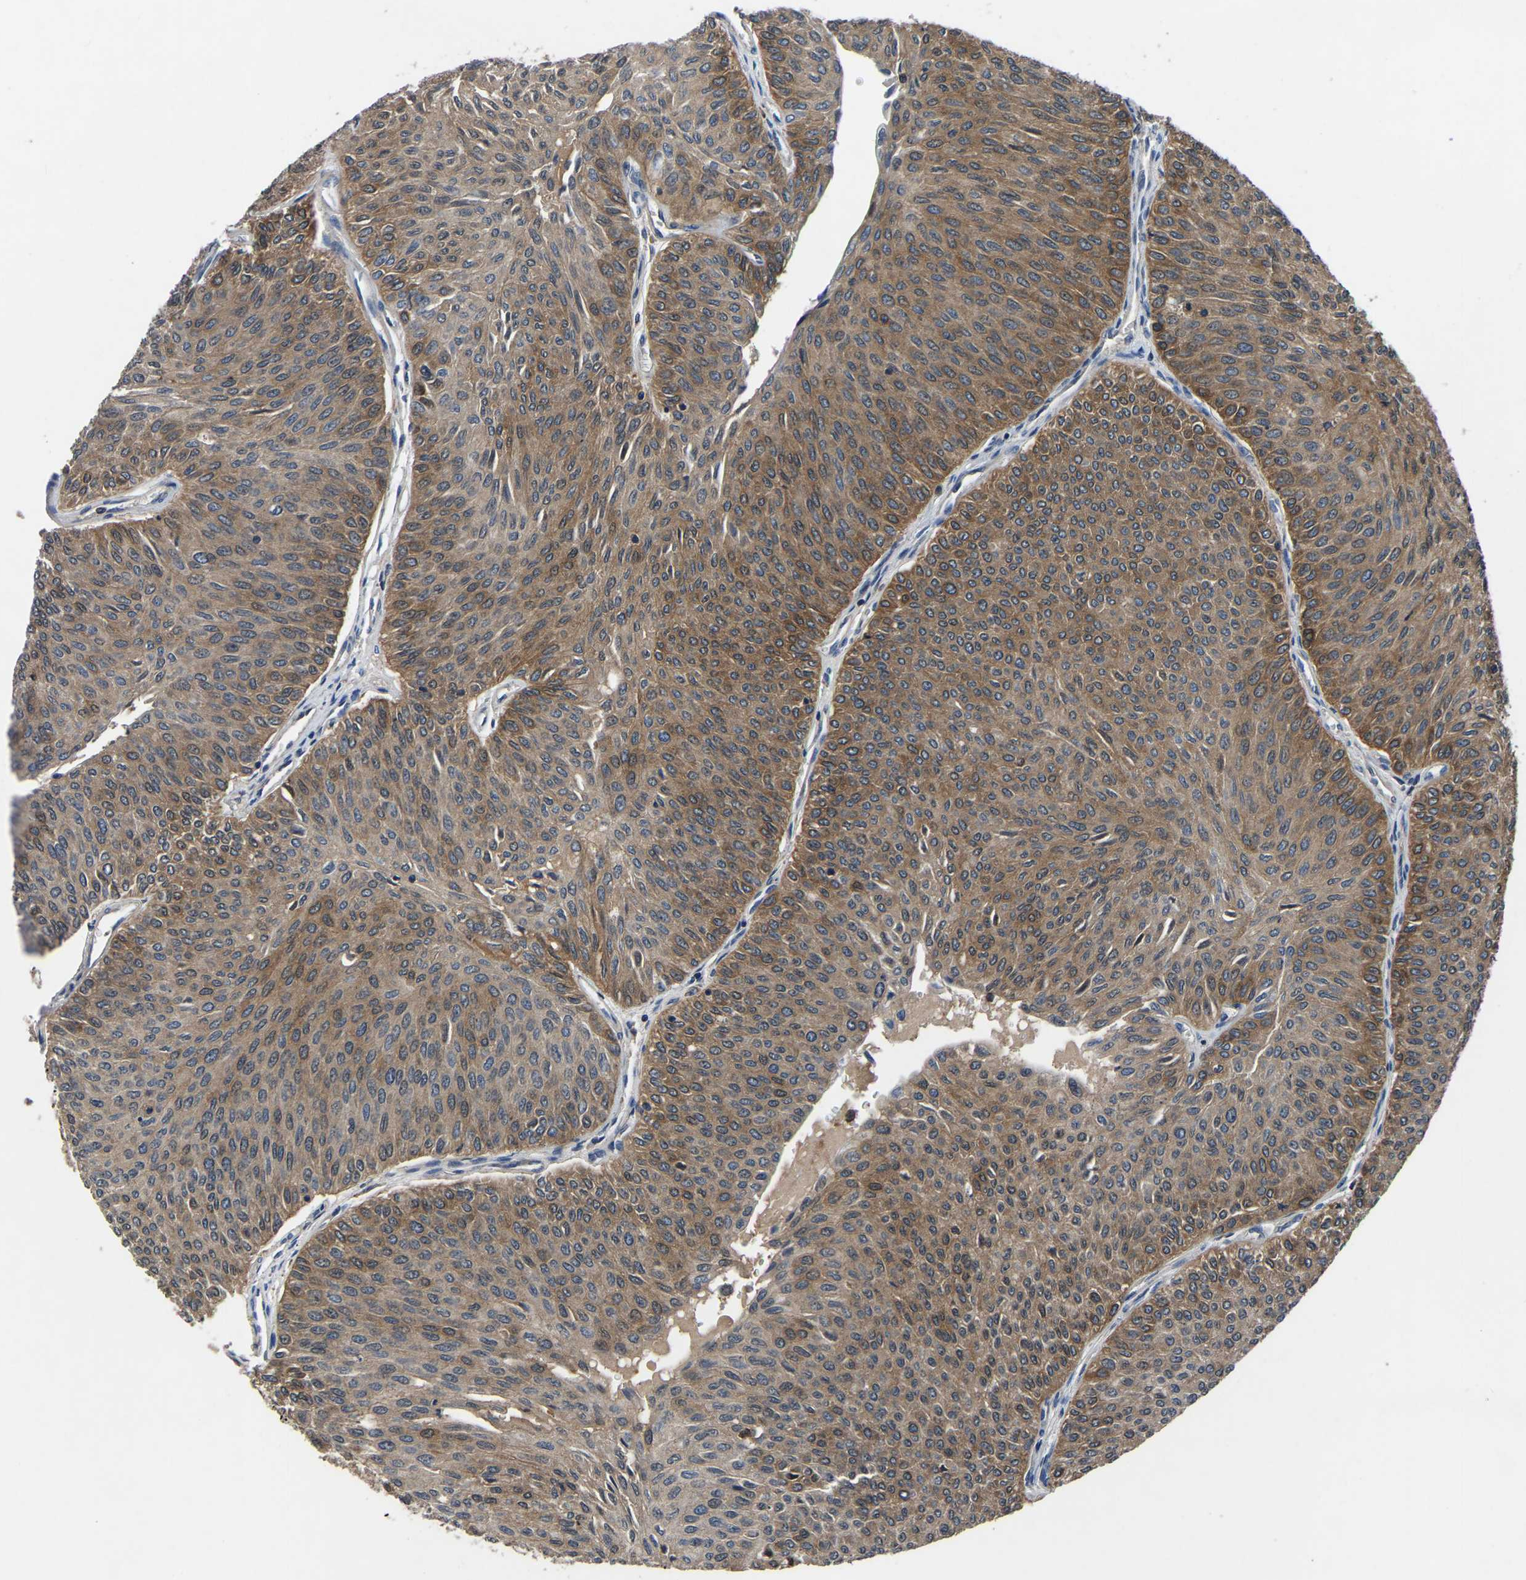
{"staining": {"intensity": "moderate", "quantity": ">75%", "location": "cytoplasmic/membranous"}, "tissue": "urothelial cancer", "cell_type": "Tumor cells", "image_type": "cancer", "snomed": [{"axis": "morphology", "description": "Urothelial carcinoma, Low grade"}, {"axis": "topography", "description": "Urinary bladder"}], "caption": "Urothelial carcinoma (low-grade) was stained to show a protein in brown. There is medium levels of moderate cytoplasmic/membranous positivity in approximately >75% of tumor cells. (Stains: DAB in brown, nuclei in blue, Microscopy: brightfield microscopy at high magnification).", "gene": "FGD5", "patient": {"sex": "male", "age": 78}}